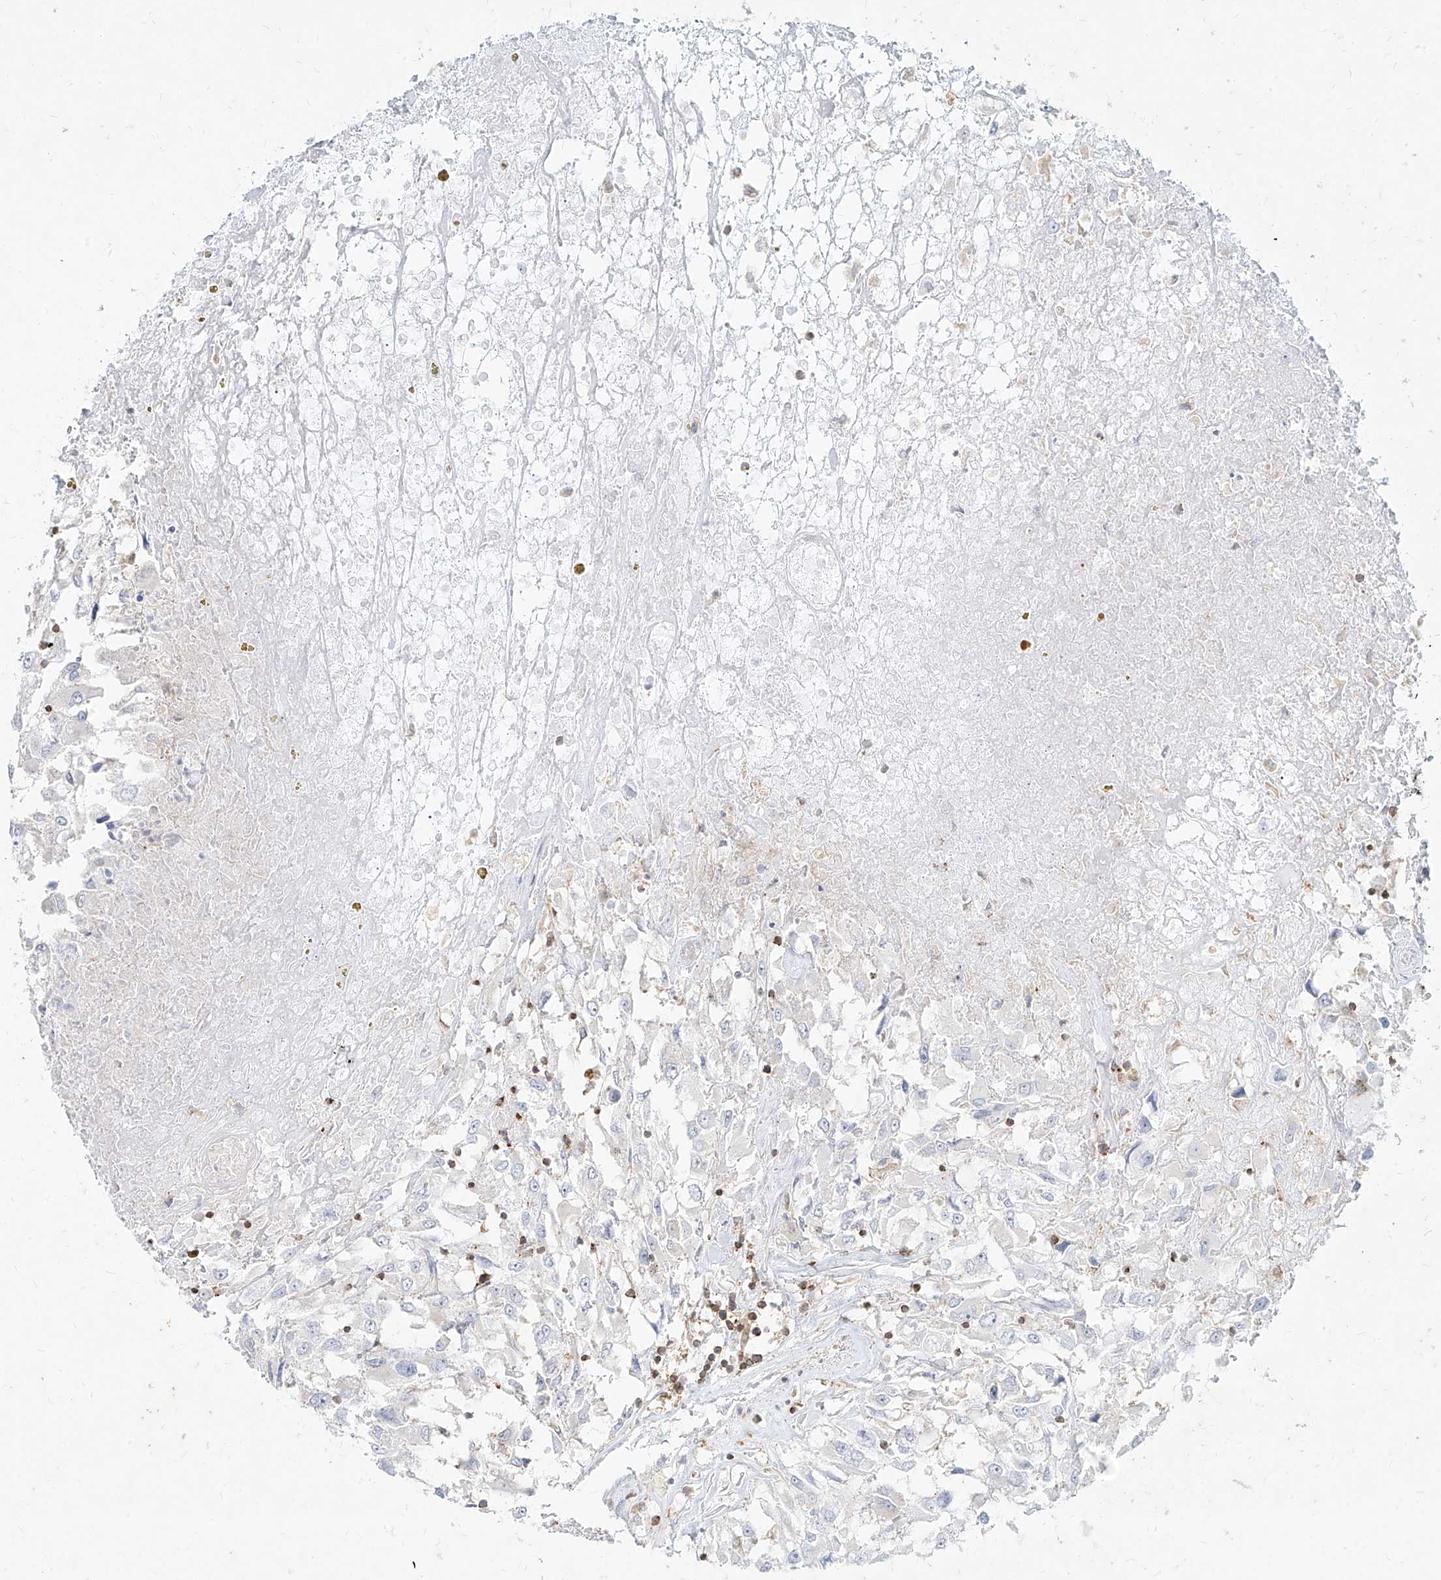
{"staining": {"intensity": "negative", "quantity": "none", "location": "none"}, "tissue": "renal cancer", "cell_type": "Tumor cells", "image_type": "cancer", "snomed": [{"axis": "morphology", "description": "Adenocarcinoma, NOS"}, {"axis": "topography", "description": "Kidney"}], "caption": "A high-resolution histopathology image shows immunohistochemistry staining of adenocarcinoma (renal), which demonstrates no significant expression in tumor cells.", "gene": "SLC2A12", "patient": {"sex": "female", "age": 52}}